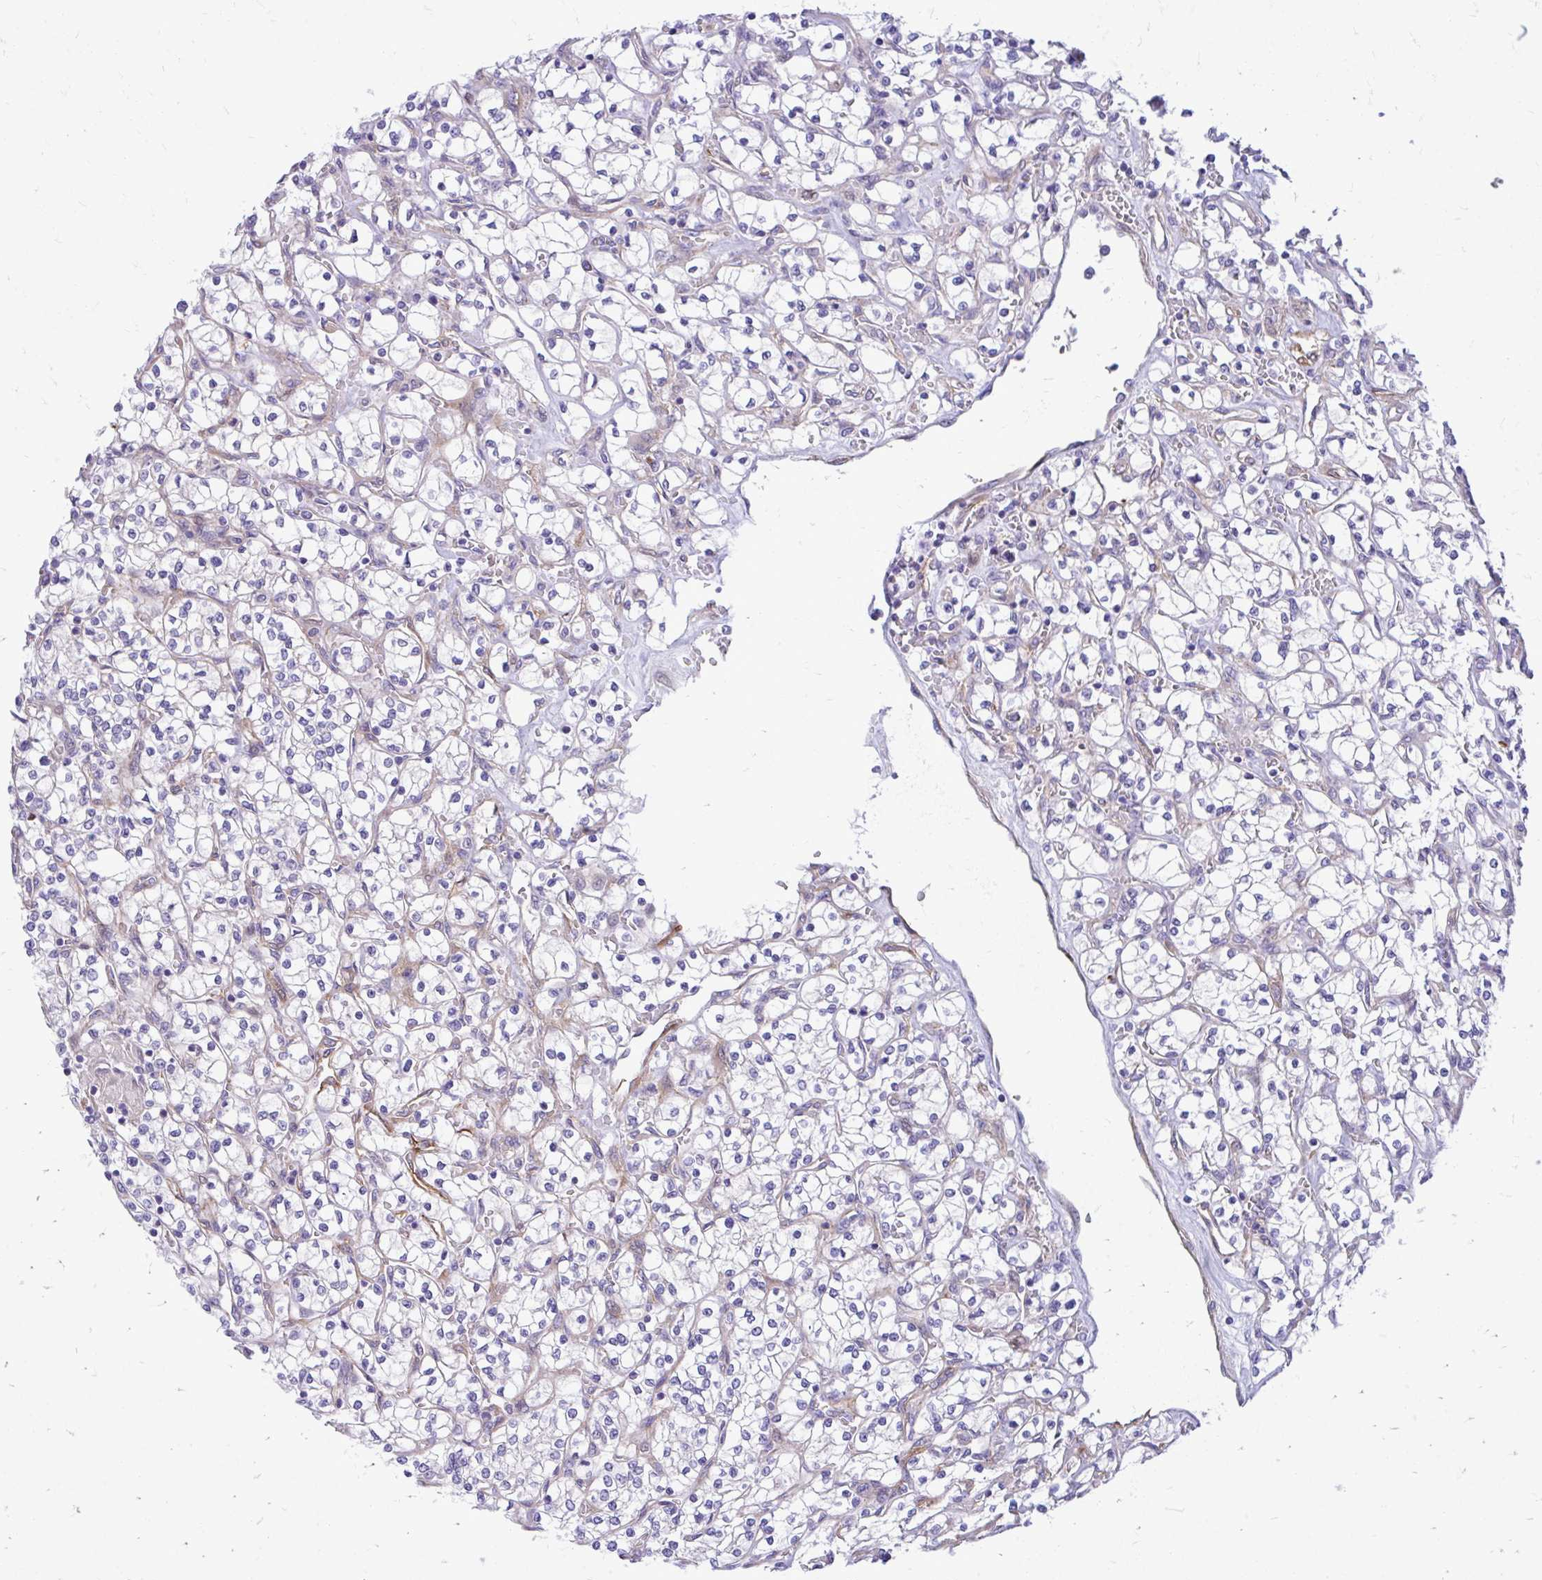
{"staining": {"intensity": "negative", "quantity": "none", "location": "none"}, "tissue": "renal cancer", "cell_type": "Tumor cells", "image_type": "cancer", "snomed": [{"axis": "morphology", "description": "Adenocarcinoma, NOS"}, {"axis": "topography", "description": "Kidney"}], "caption": "Immunohistochemistry photomicrograph of adenocarcinoma (renal) stained for a protein (brown), which demonstrates no expression in tumor cells. (Stains: DAB (3,3'-diaminobenzidine) immunohistochemistry (IHC) with hematoxylin counter stain, Microscopy: brightfield microscopy at high magnification).", "gene": "ESPNL", "patient": {"sex": "female", "age": 64}}